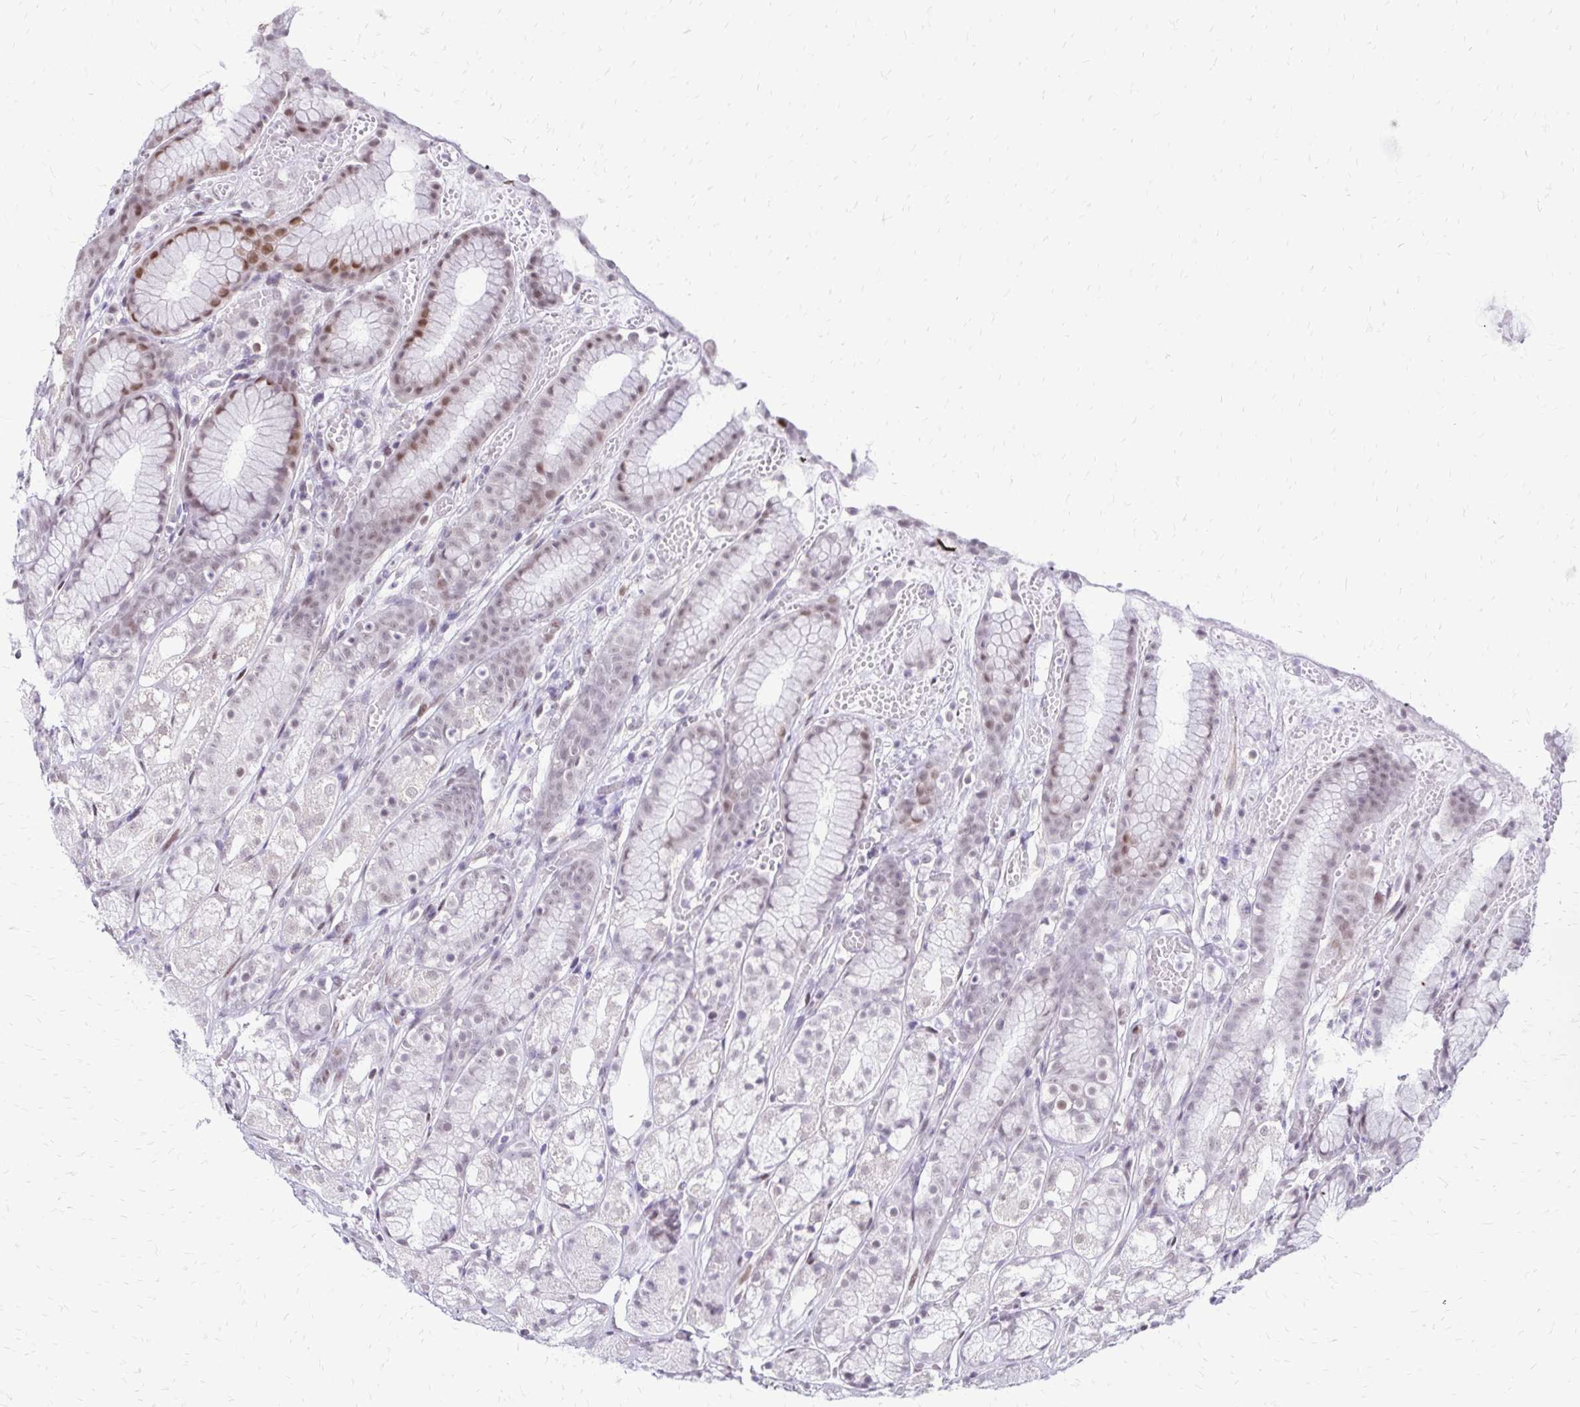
{"staining": {"intensity": "moderate", "quantity": "<25%", "location": "cytoplasmic/membranous,nuclear"}, "tissue": "stomach", "cell_type": "Glandular cells", "image_type": "normal", "snomed": [{"axis": "morphology", "description": "Normal tissue, NOS"}, {"axis": "topography", "description": "Smooth muscle"}, {"axis": "topography", "description": "Stomach"}], "caption": "The photomicrograph displays staining of unremarkable stomach, revealing moderate cytoplasmic/membranous,nuclear protein staining (brown color) within glandular cells.", "gene": "TOB1", "patient": {"sex": "male", "age": 70}}